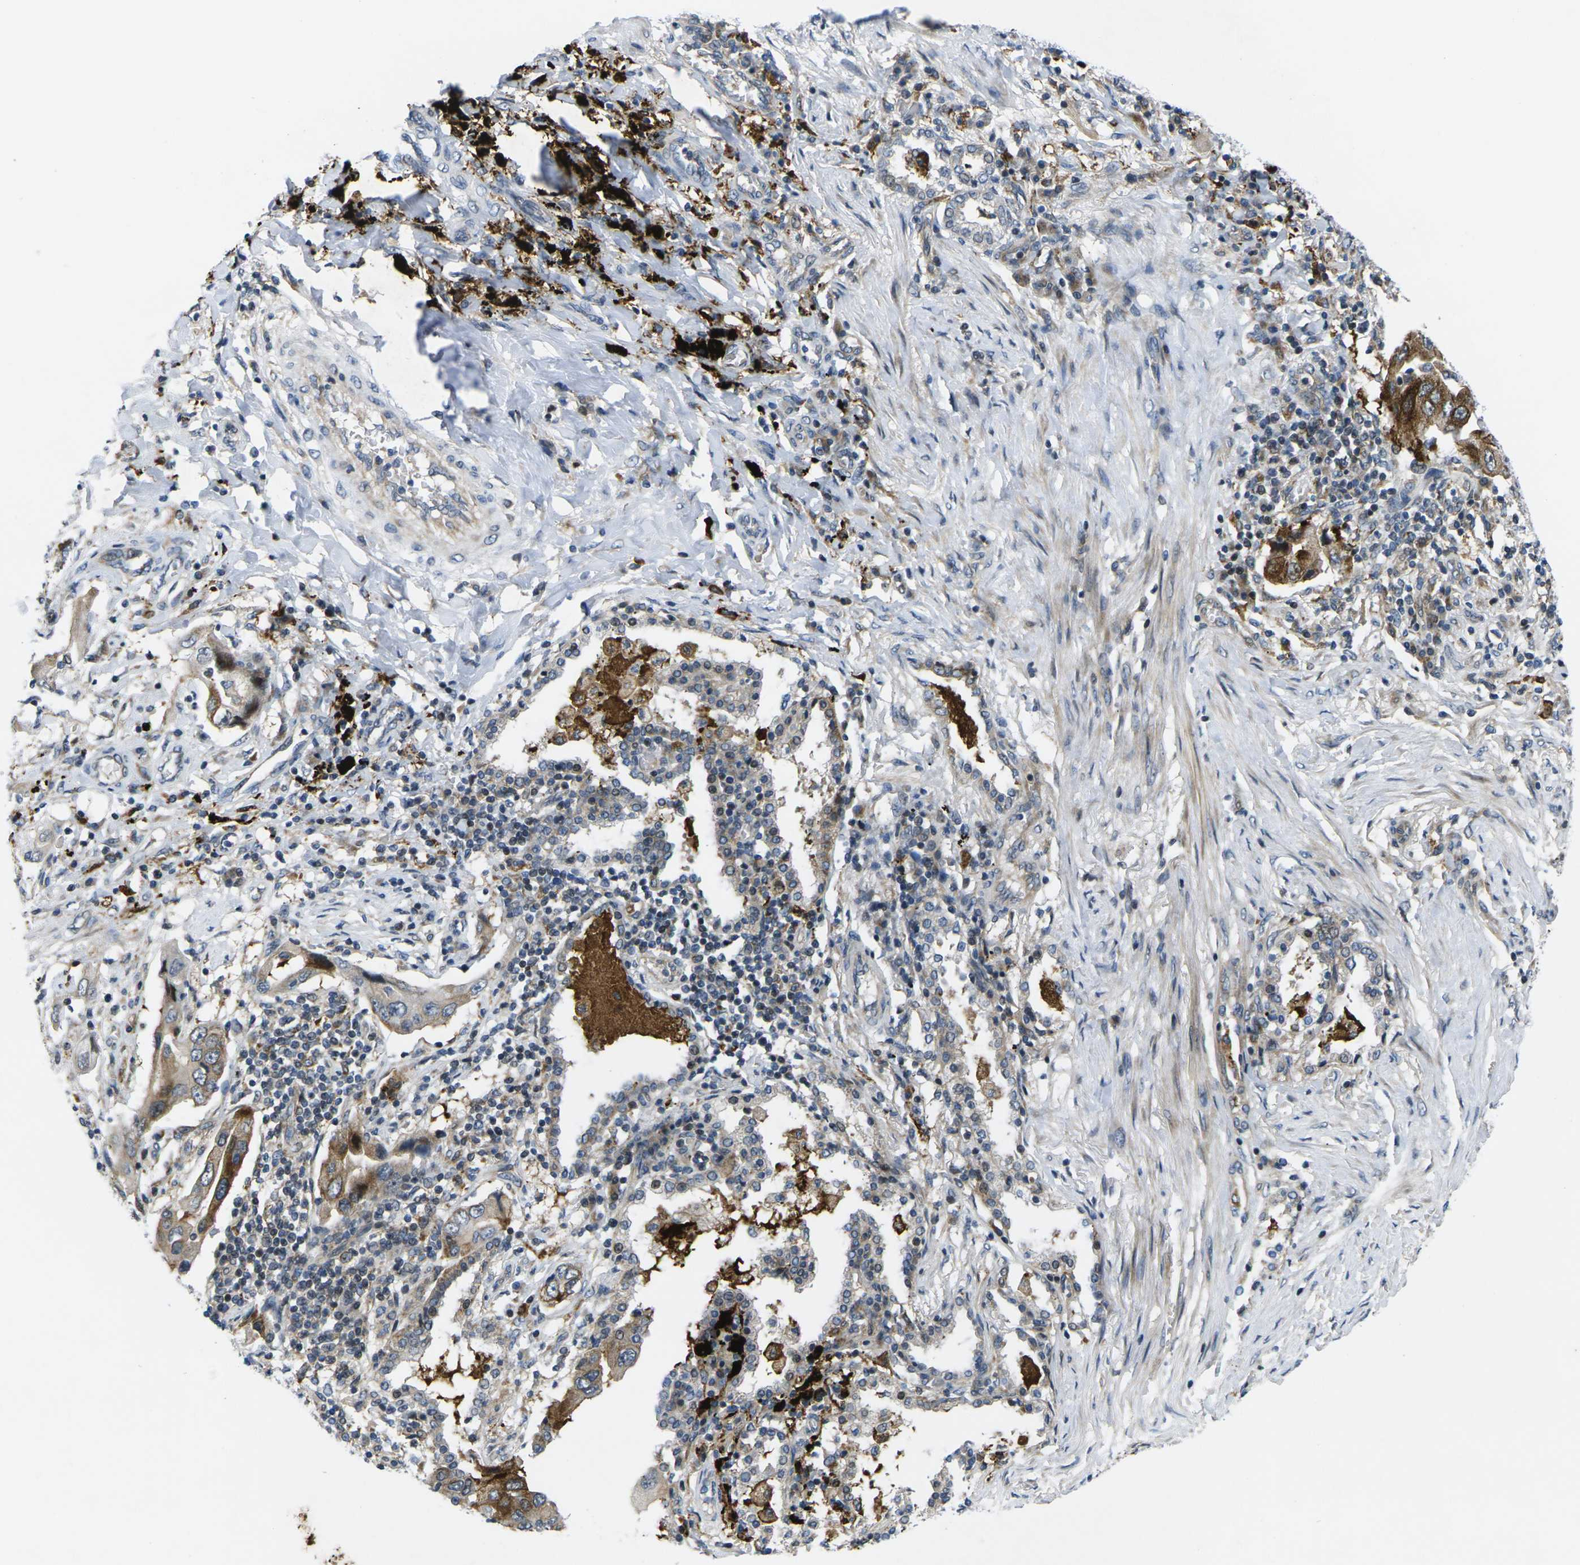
{"staining": {"intensity": "moderate", "quantity": ">75%", "location": "cytoplasmic/membranous"}, "tissue": "lung cancer", "cell_type": "Tumor cells", "image_type": "cancer", "snomed": [{"axis": "morphology", "description": "Adenocarcinoma, NOS"}, {"axis": "topography", "description": "Lung"}], "caption": "Tumor cells exhibit medium levels of moderate cytoplasmic/membranous positivity in approximately >75% of cells in lung cancer.", "gene": "ROBO2", "patient": {"sex": "female", "age": 65}}